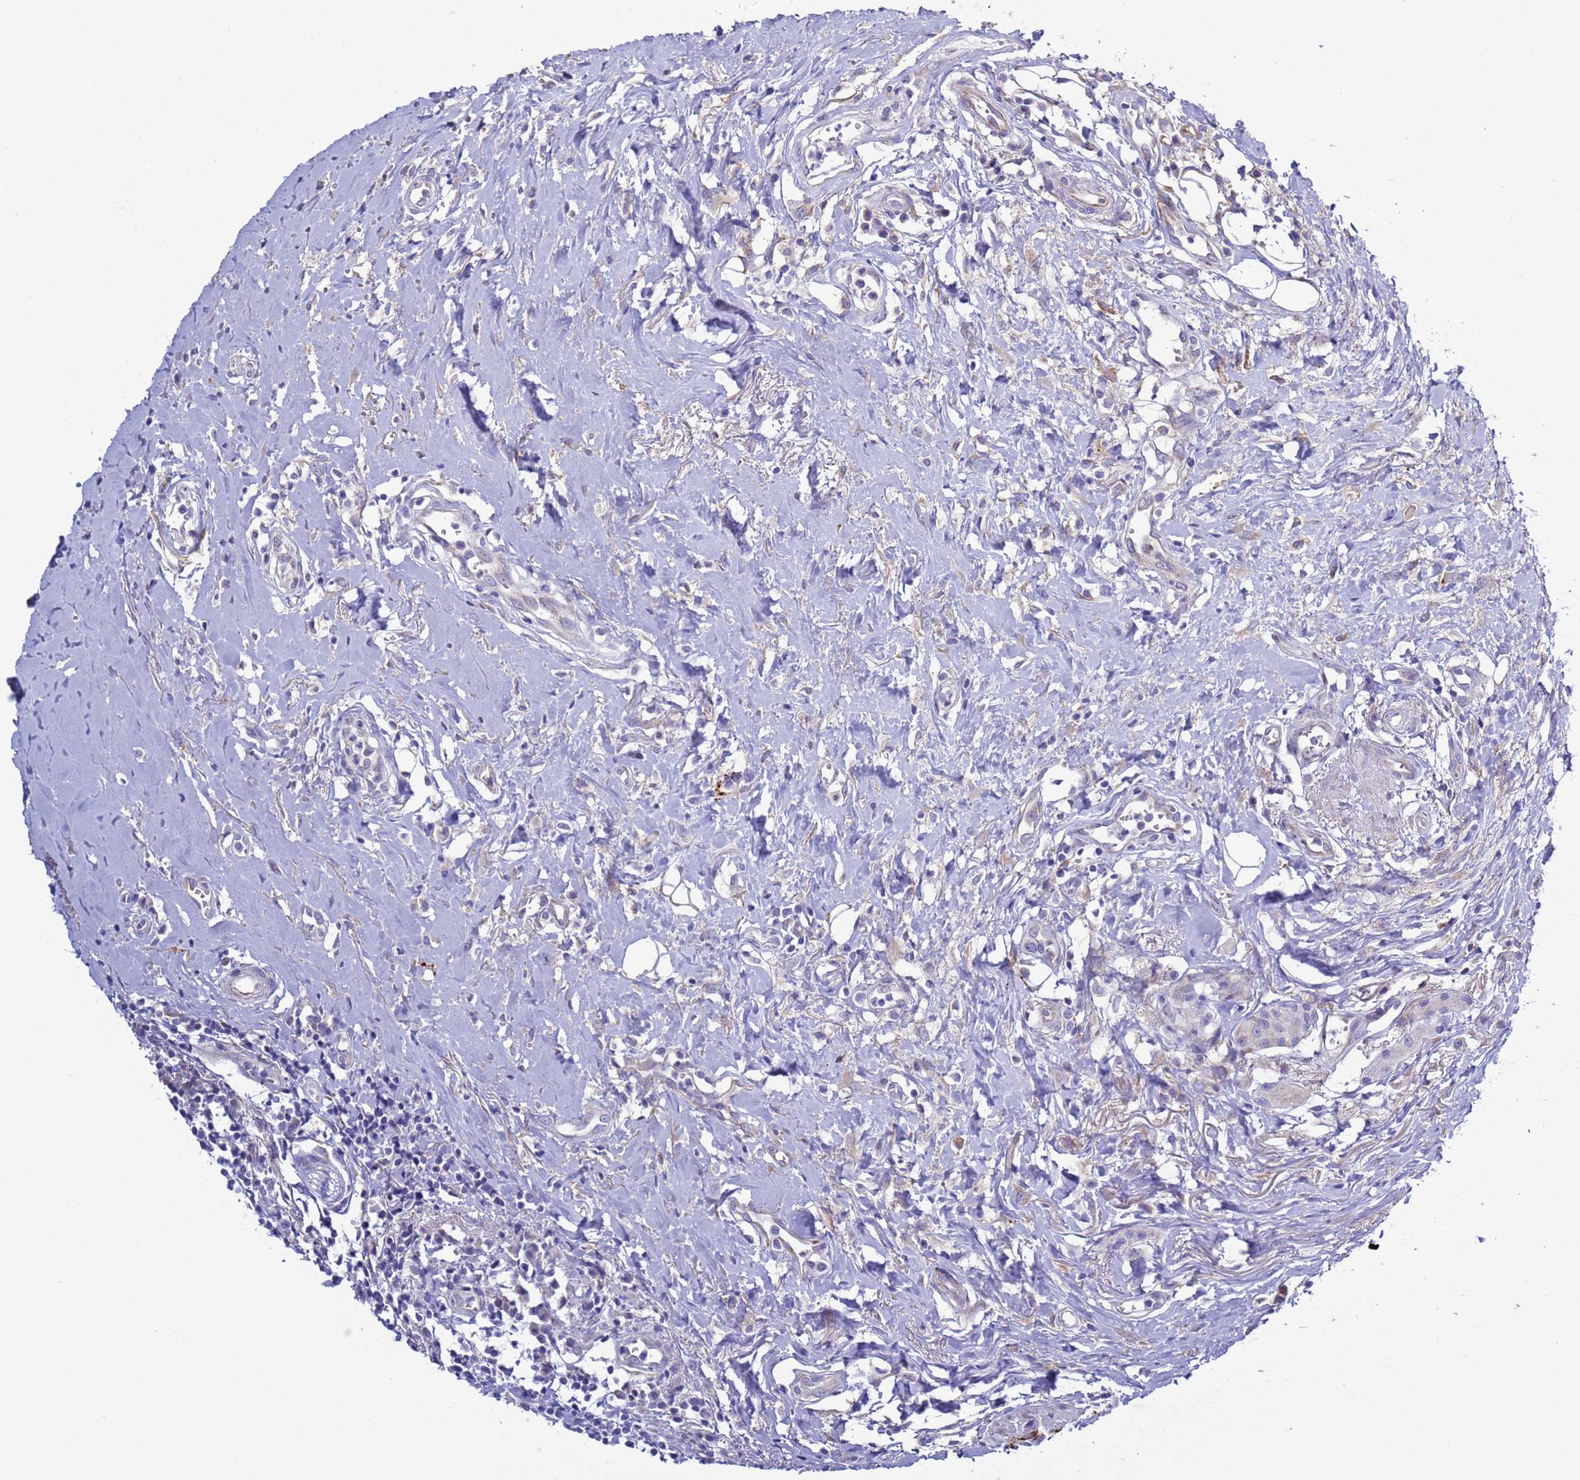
{"staining": {"intensity": "negative", "quantity": "none", "location": "none"}, "tissue": "head and neck cancer", "cell_type": "Tumor cells", "image_type": "cancer", "snomed": [{"axis": "morphology", "description": "Squamous cell carcinoma, NOS"}, {"axis": "topography", "description": "Head-Neck"}], "caption": "Immunohistochemistry (IHC) histopathology image of human head and neck cancer (squamous cell carcinoma) stained for a protein (brown), which reveals no positivity in tumor cells. Nuclei are stained in blue.", "gene": "ABHD17B", "patient": {"sex": "female", "age": 70}}